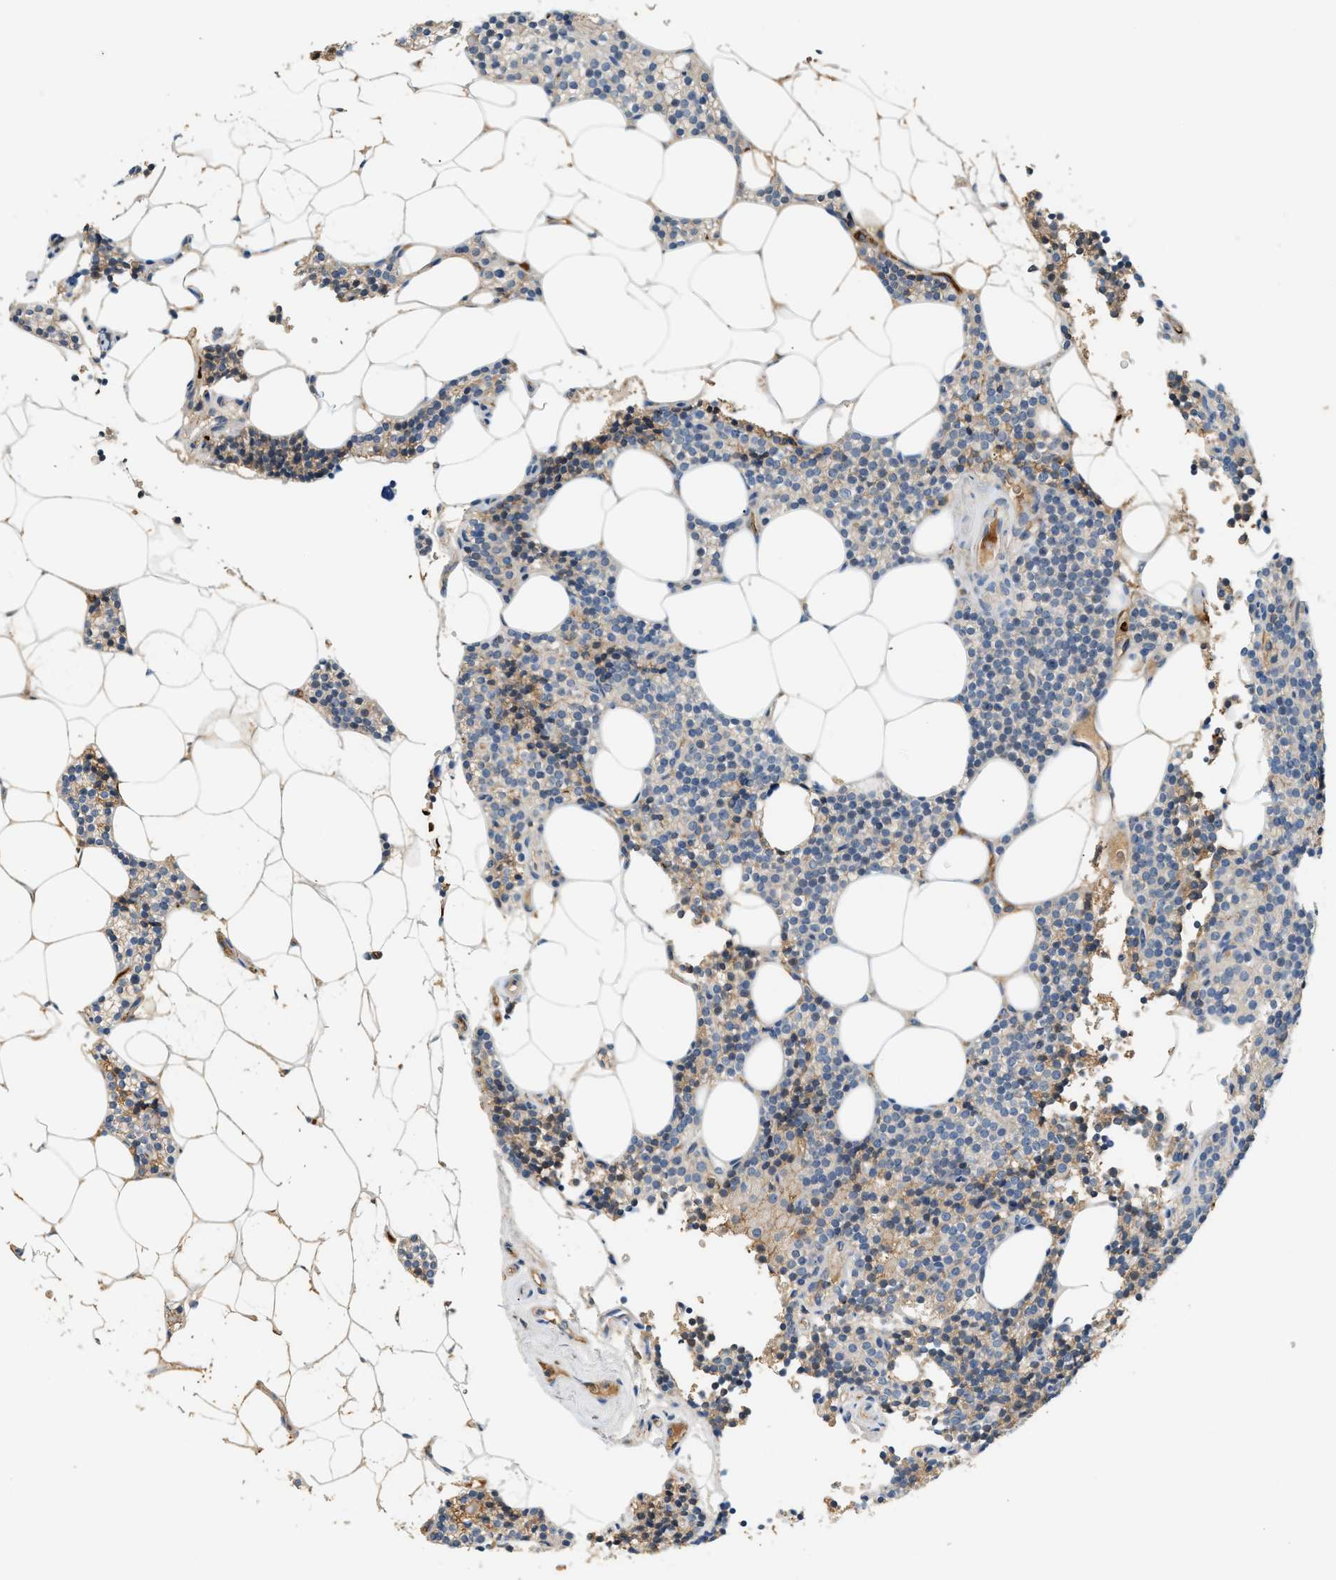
{"staining": {"intensity": "weak", "quantity": "<25%", "location": "cytoplasmic/membranous"}, "tissue": "parathyroid gland", "cell_type": "Glandular cells", "image_type": "normal", "snomed": [{"axis": "morphology", "description": "Normal tissue, NOS"}, {"axis": "morphology", "description": "Adenoma, NOS"}, {"axis": "topography", "description": "Parathyroid gland"}], "caption": "Benign parathyroid gland was stained to show a protein in brown. There is no significant positivity in glandular cells.", "gene": "CYTH2", "patient": {"sex": "female", "age": 70}}